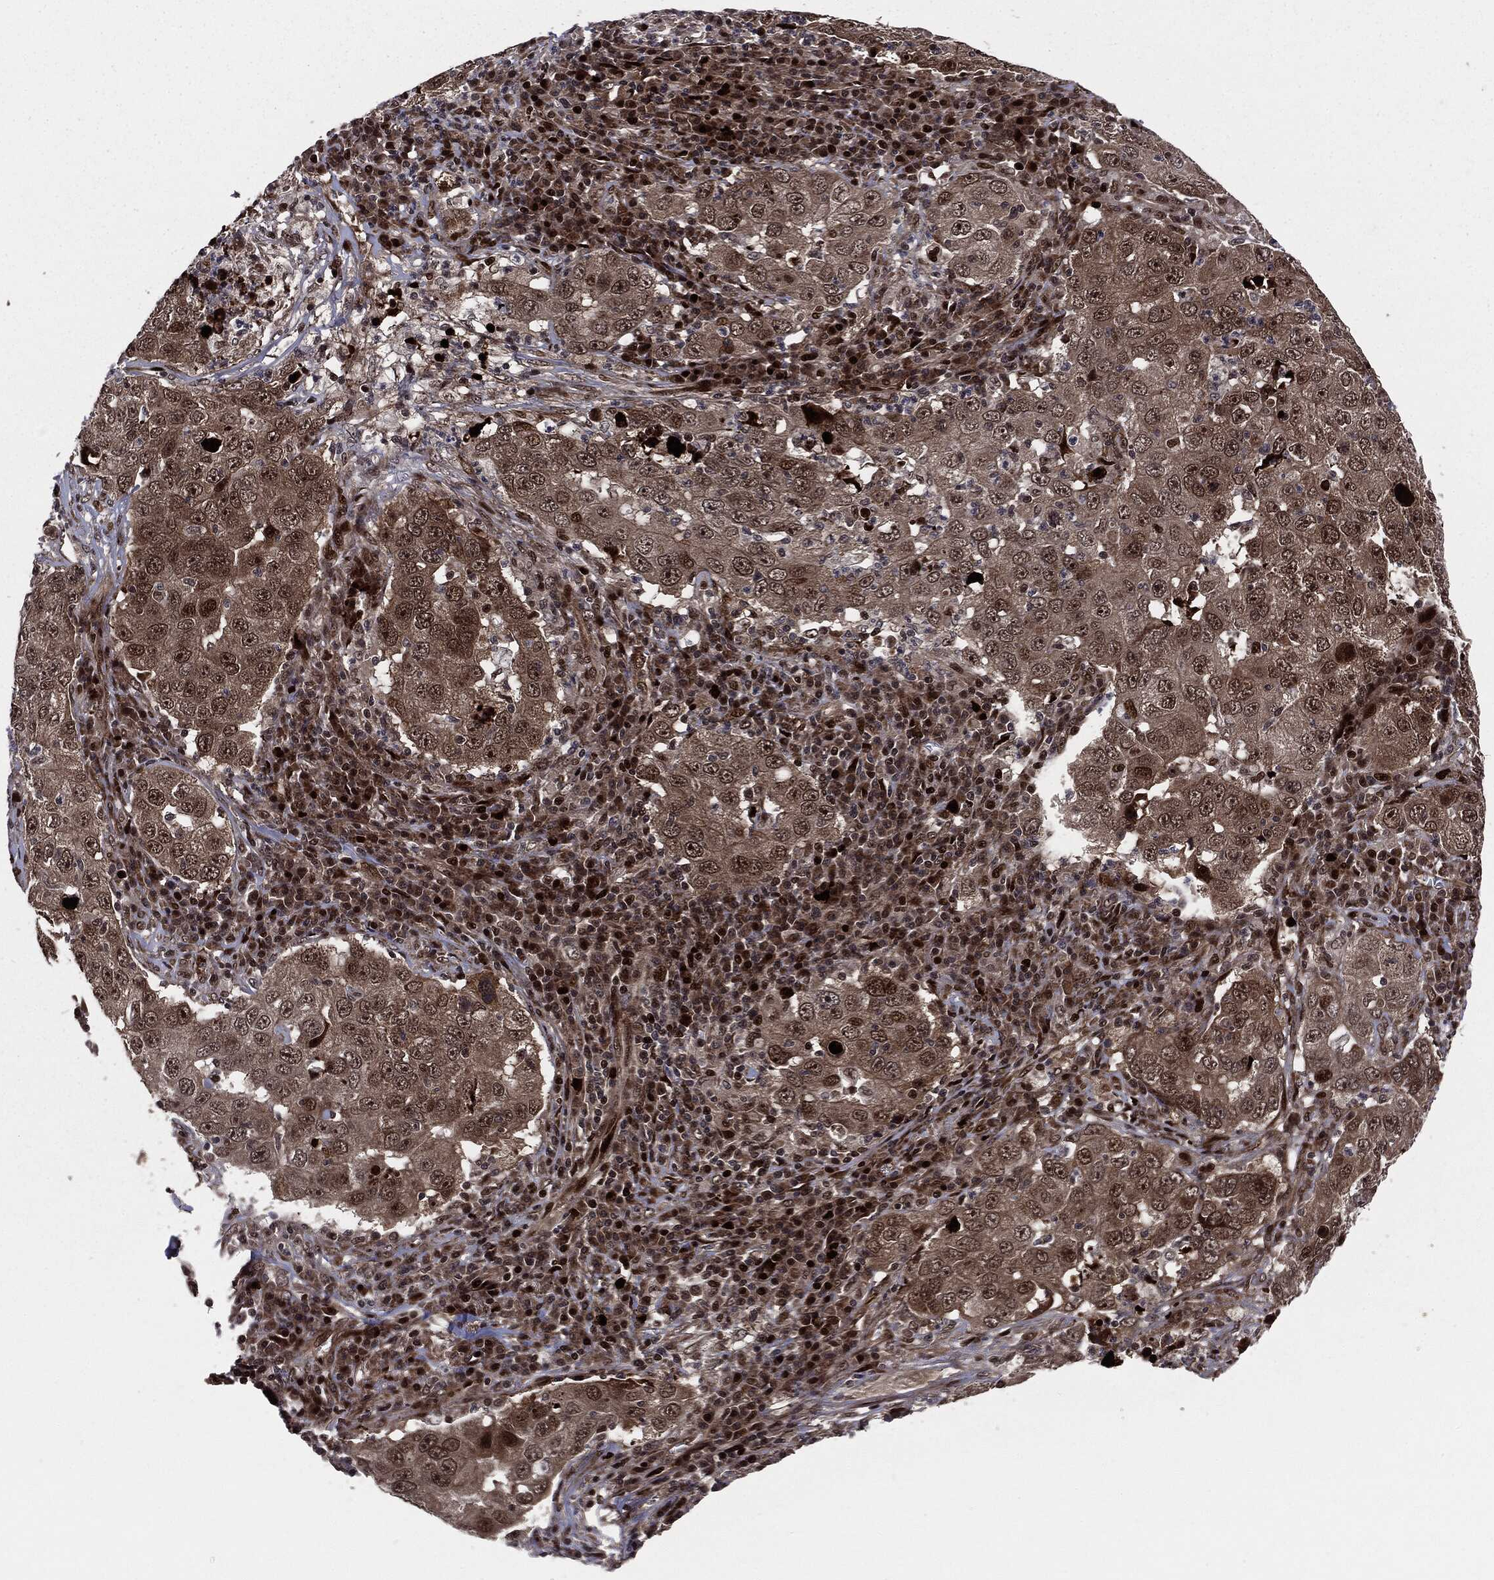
{"staining": {"intensity": "strong", "quantity": "<25%", "location": "cytoplasmic/membranous,nuclear"}, "tissue": "lung cancer", "cell_type": "Tumor cells", "image_type": "cancer", "snomed": [{"axis": "morphology", "description": "Adenocarcinoma, NOS"}, {"axis": "topography", "description": "Lung"}], "caption": "Immunohistochemistry (IHC) of human adenocarcinoma (lung) displays medium levels of strong cytoplasmic/membranous and nuclear staining in about <25% of tumor cells. (Brightfield microscopy of DAB IHC at high magnification).", "gene": "SMAD4", "patient": {"sex": "male", "age": 73}}